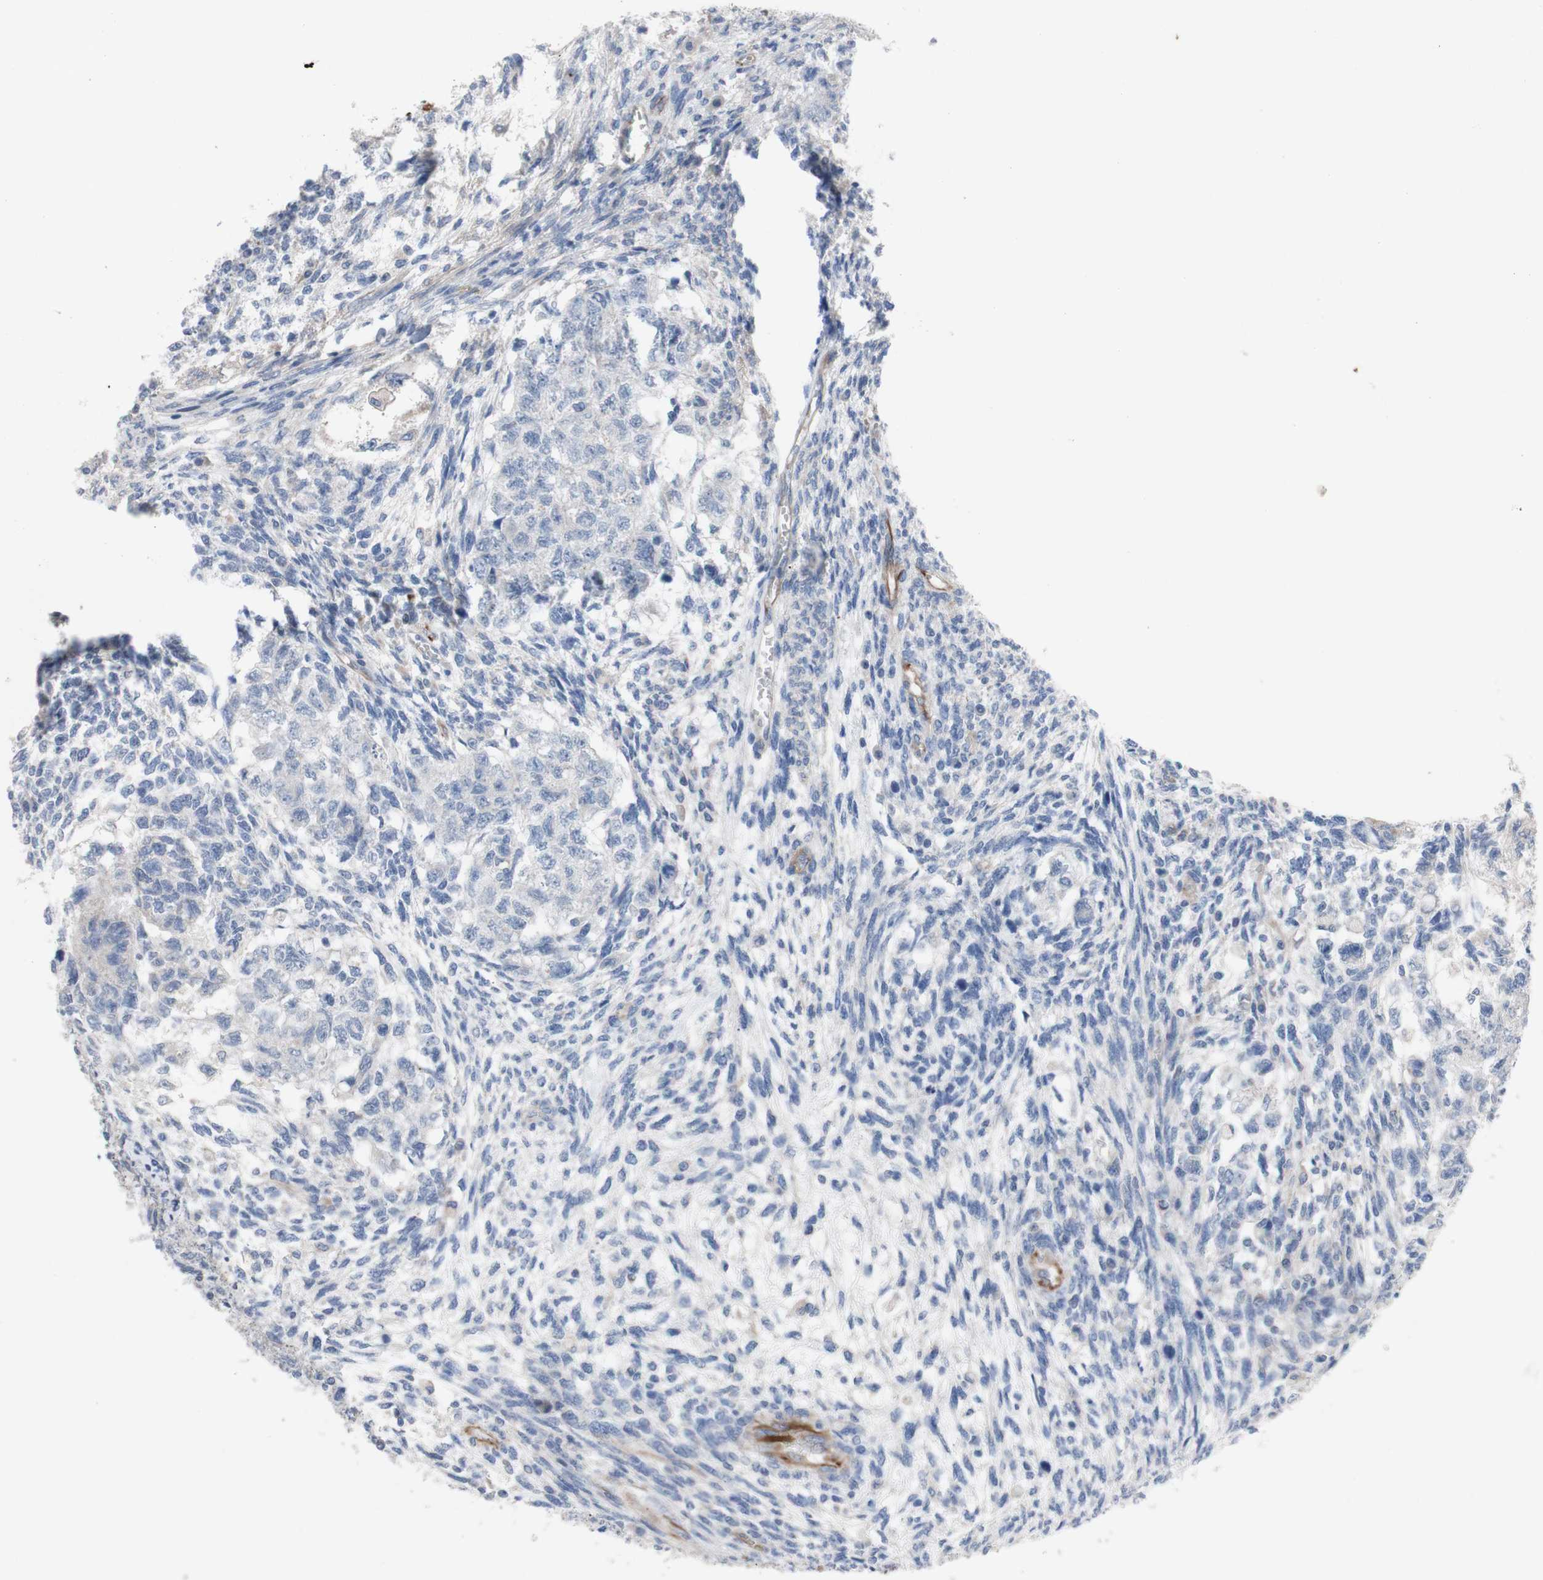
{"staining": {"intensity": "negative", "quantity": "none", "location": "none"}, "tissue": "testis cancer", "cell_type": "Tumor cells", "image_type": "cancer", "snomed": [{"axis": "morphology", "description": "Normal tissue, NOS"}, {"axis": "morphology", "description": "Carcinoma, Embryonal, NOS"}, {"axis": "topography", "description": "Testis"}], "caption": "High power microscopy photomicrograph of an IHC micrograph of testis cancer (embryonal carcinoma), revealing no significant positivity in tumor cells.", "gene": "AGPAT5", "patient": {"sex": "male", "age": 36}}